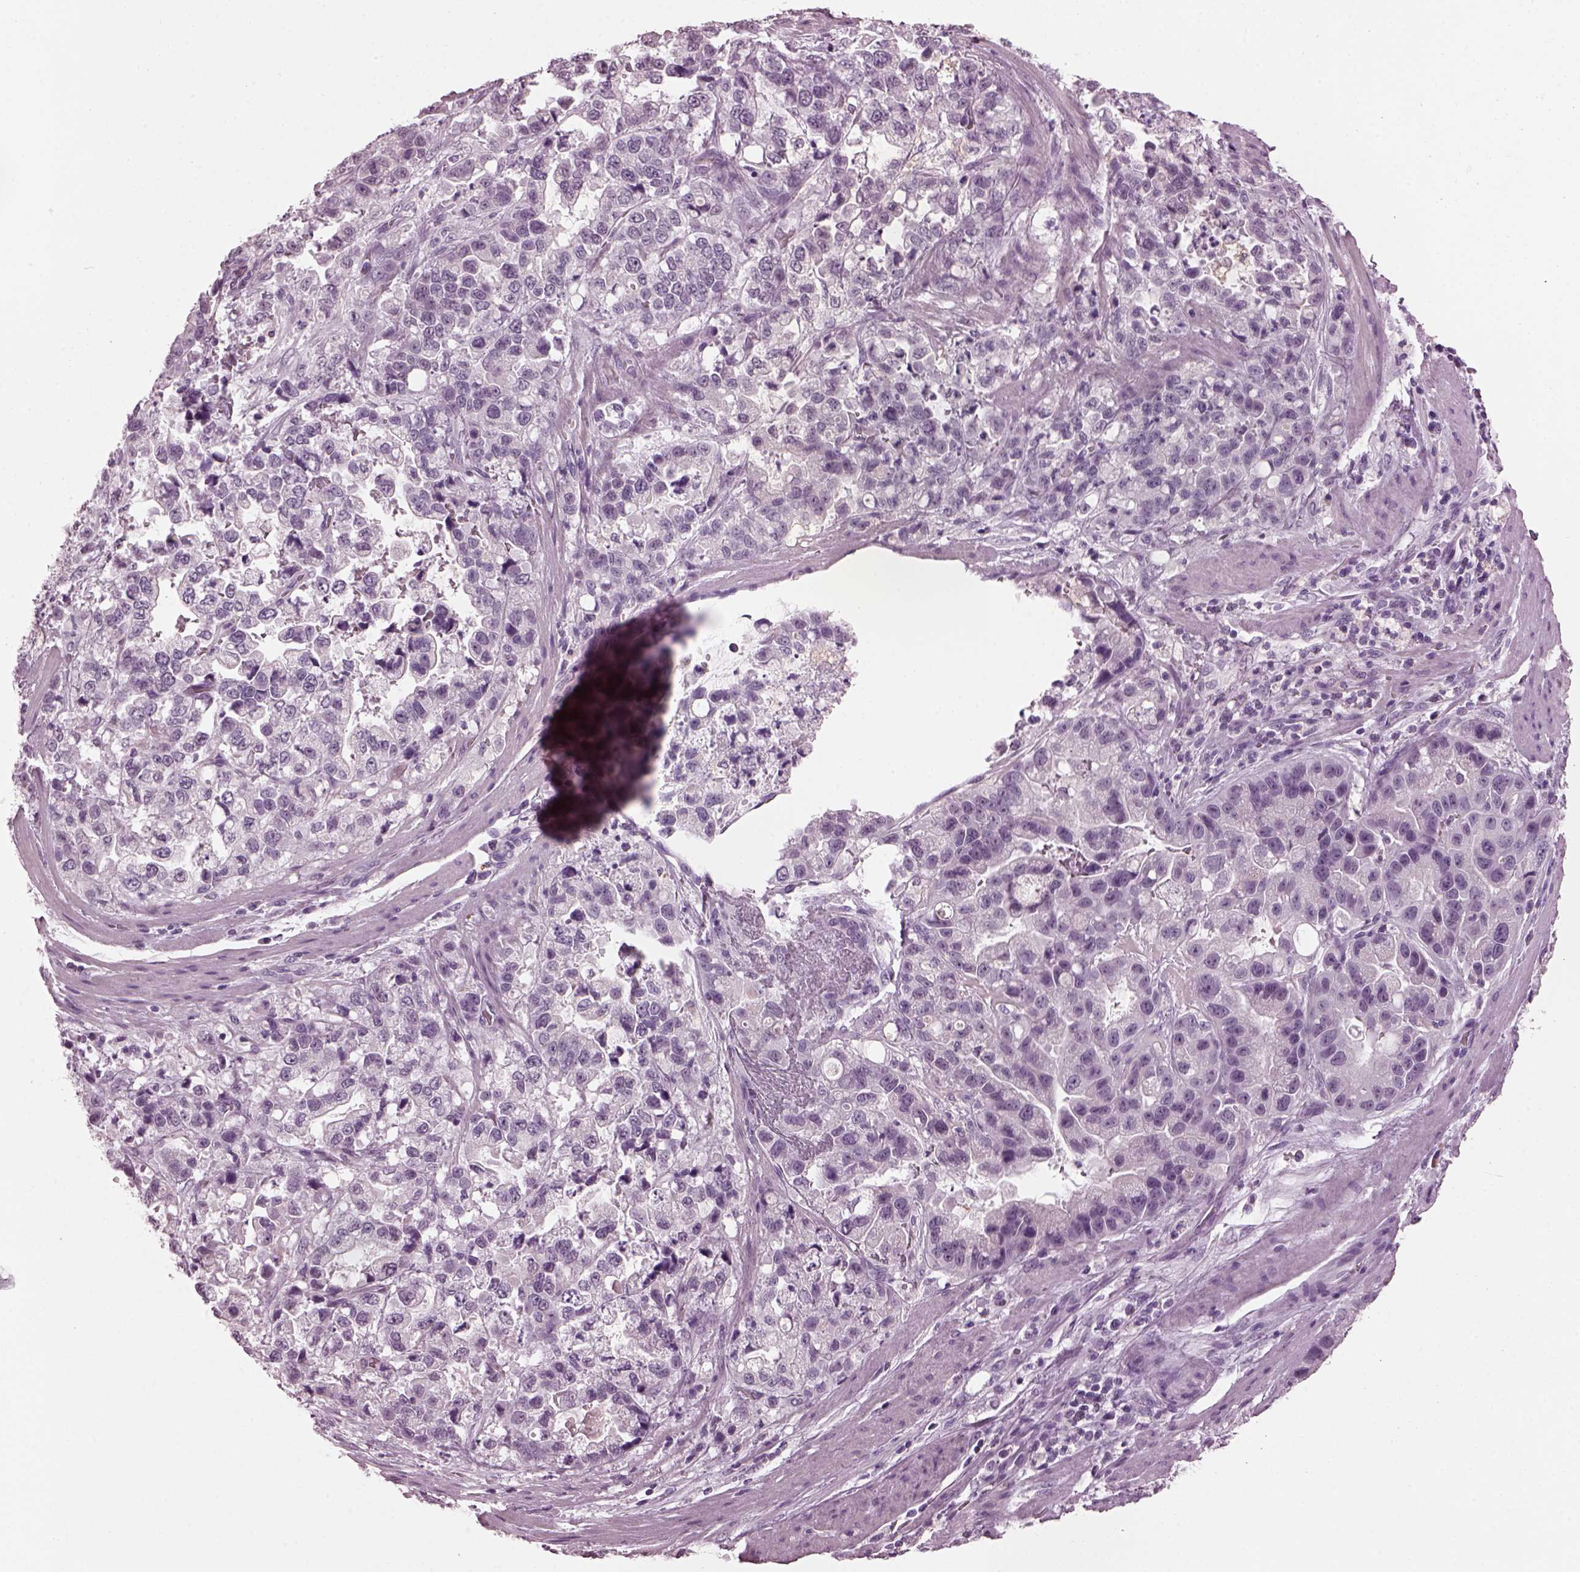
{"staining": {"intensity": "negative", "quantity": "none", "location": "none"}, "tissue": "stomach cancer", "cell_type": "Tumor cells", "image_type": "cancer", "snomed": [{"axis": "morphology", "description": "Adenocarcinoma, NOS"}, {"axis": "topography", "description": "Stomach"}], "caption": "Immunohistochemistry of human stomach cancer displays no staining in tumor cells. (Immunohistochemistry (ihc), brightfield microscopy, high magnification).", "gene": "SLC6A17", "patient": {"sex": "male", "age": 59}}